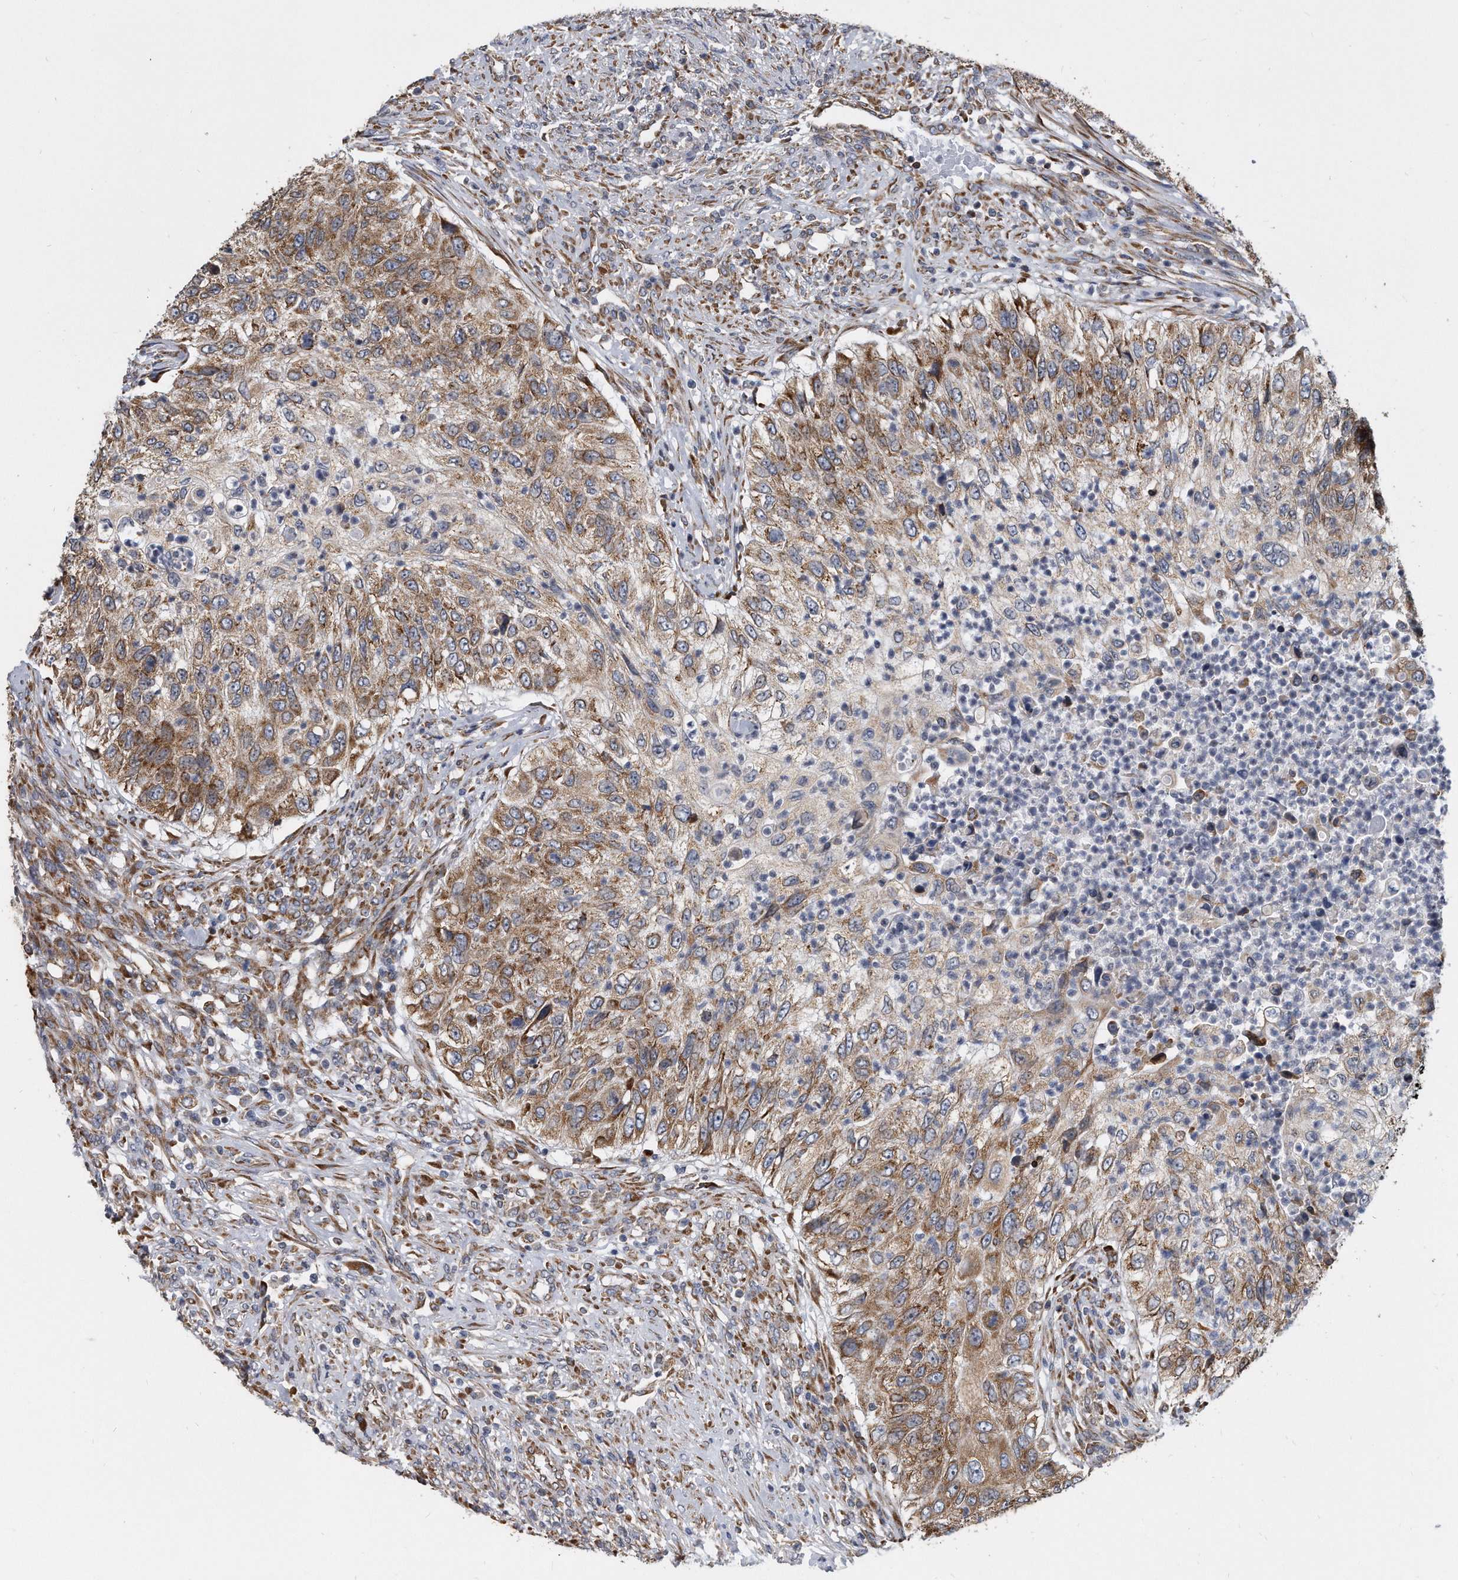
{"staining": {"intensity": "moderate", "quantity": ">75%", "location": "cytoplasmic/membranous"}, "tissue": "urothelial cancer", "cell_type": "Tumor cells", "image_type": "cancer", "snomed": [{"axis": "morphology", "description": "Urothelial carcinoma, High grade"}, {"axis": "topography", "description": "Urinary bladder"}], "caption": "Immunohistochemical staining of urothelial cancer reveals medium levels of moderate cytoplasmic/membranous protein staining in approximately >75% of tumor cells.", "gene": "CCDC47", "patient": {"sex": "female", "age": 60}}